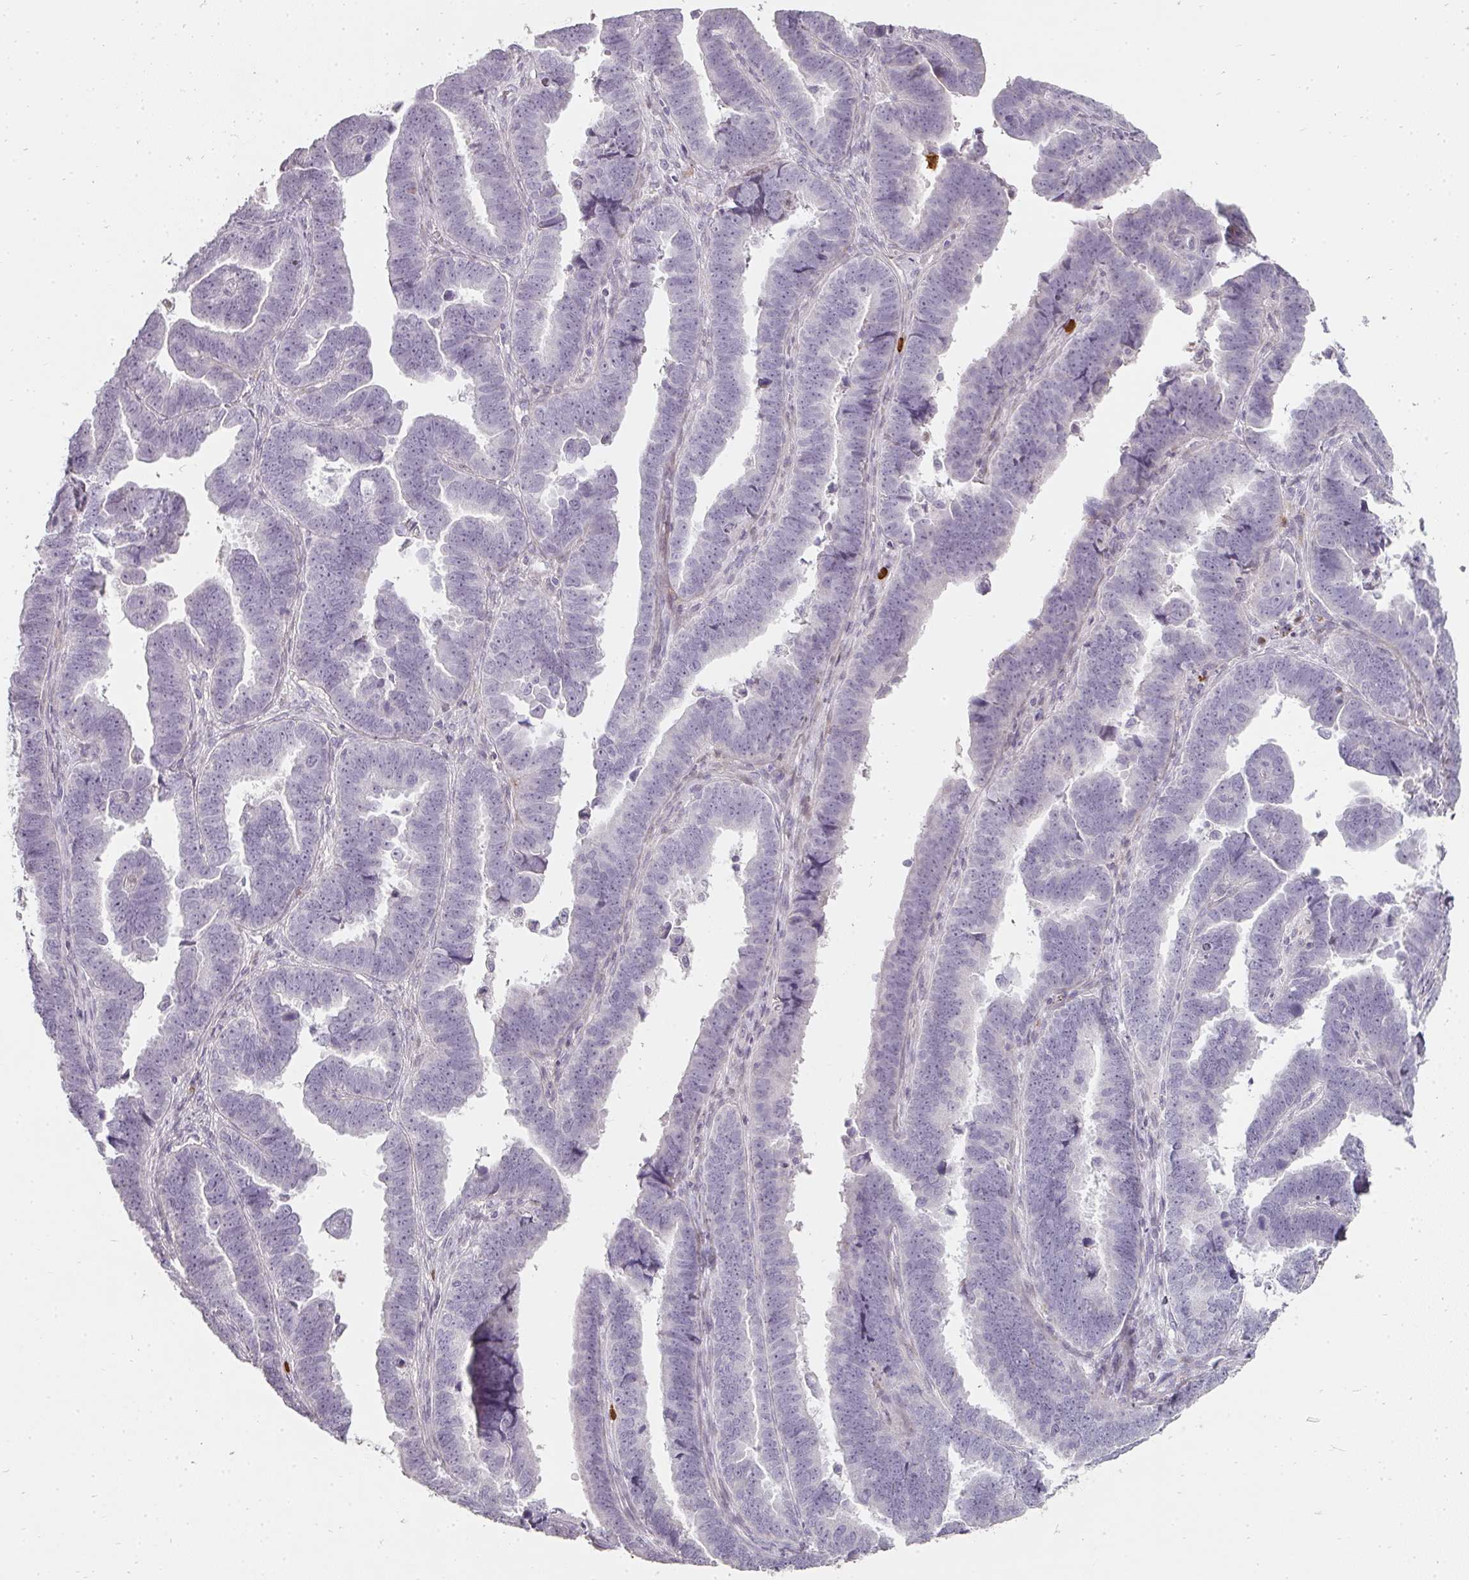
{"staining": {"intensity": "negative", "quantity": "none", "location": "none"}, "tissue": "endometrial cancer", "cell_type": "Tumor cells", "image_type": "cancer", "snomed": [{"axis": "morphology", "description": "Adenocarcinoma, NOS"}, {"axis": "topography", "description": "Endometrium"}], "caption": "High magnification brightfield microscopy of endometrial cancer (adenocarcinoma) stained with DAB (brown) and counterstained with hematoxylin (blue): tumor cells show no significant staining.", "gene": "BIK", "patient": {"sex": "female", "age": 75}}